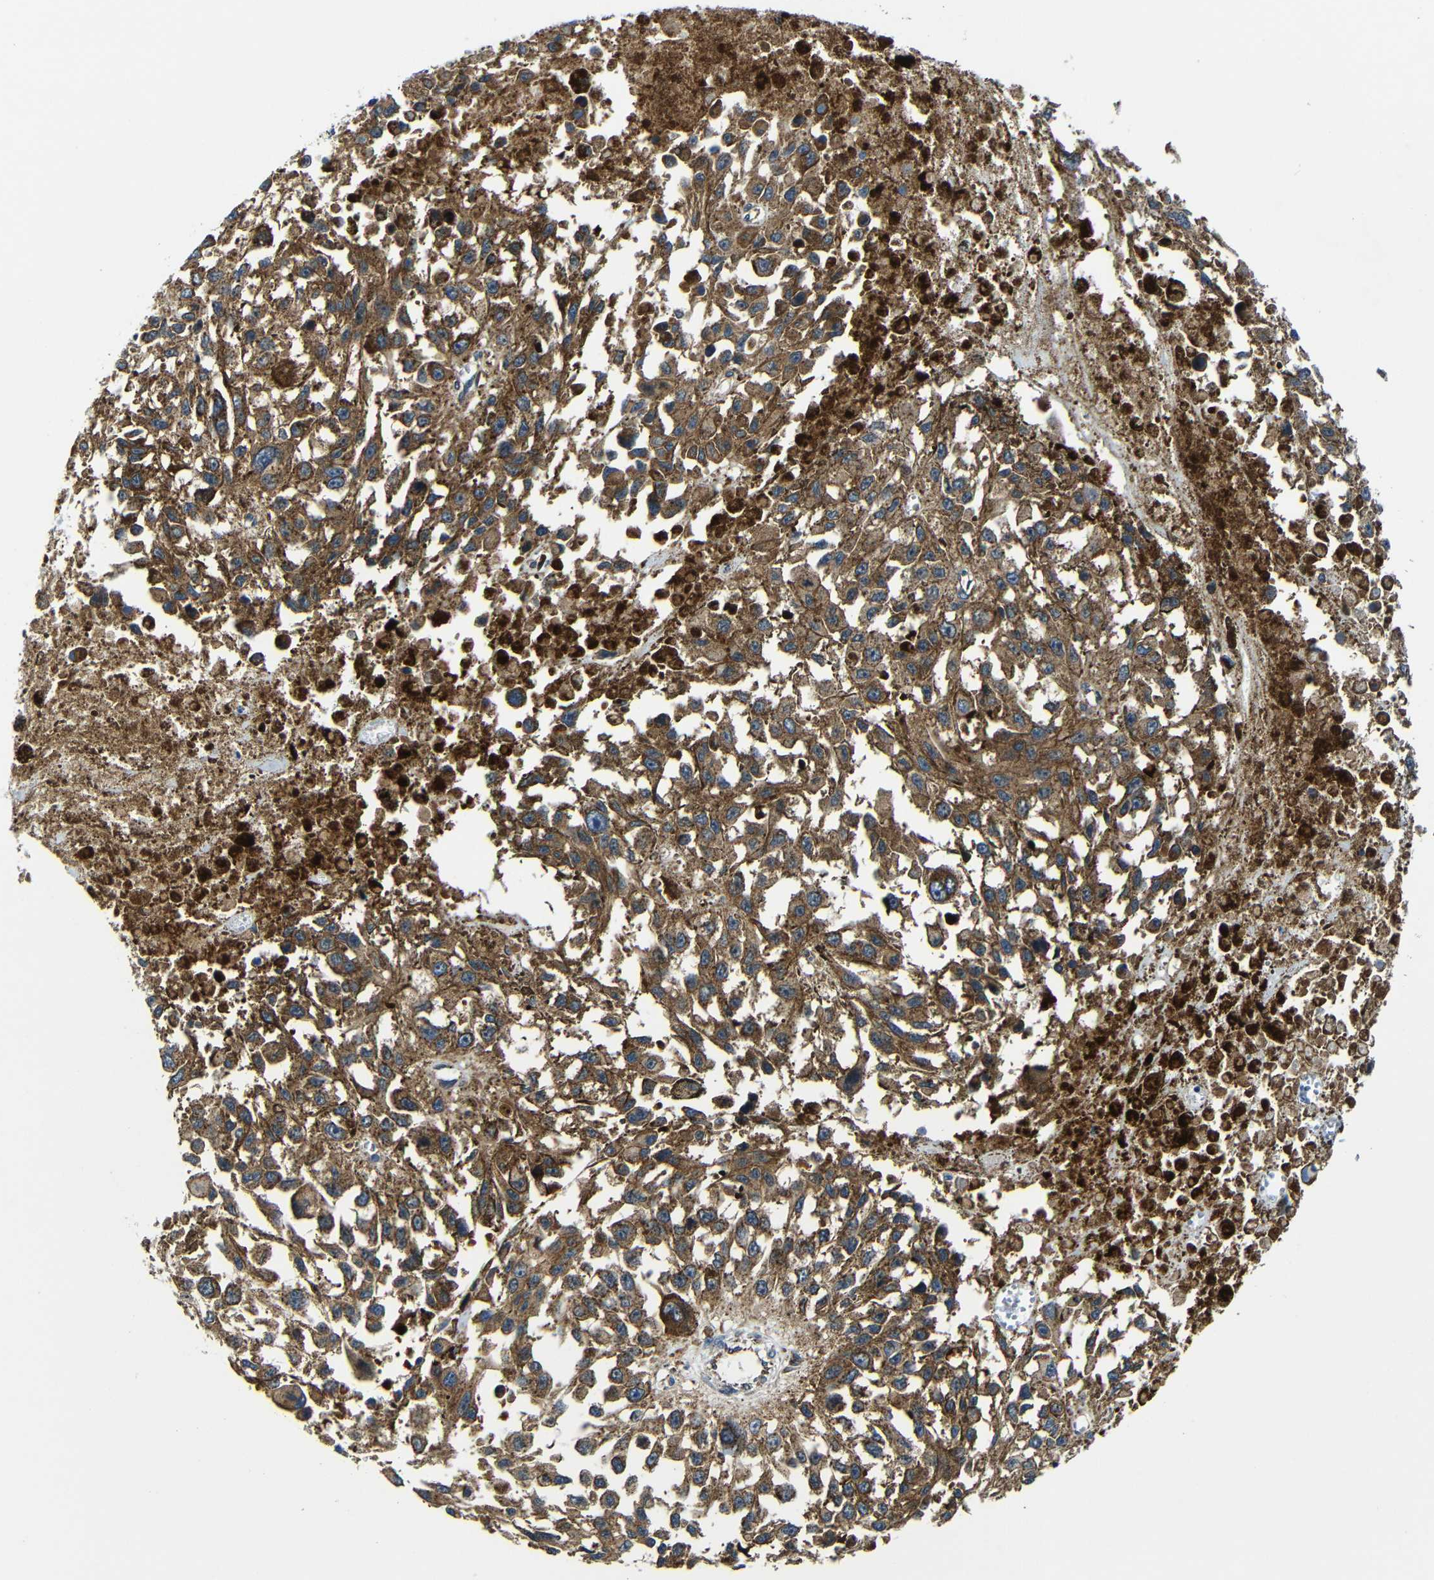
{"staining": {"intensity": "moderate", "quantity": ">75%", "location": "cytoplasmic/membranous"}, "tissue": "melanoma", "cell_type": "Tumor cells", "image_type": "cancer", "snomed": [{"axis": "morphology", "description": "Malignant melanoma, Metastatic site"}, {"axis": "topography", "description": "Lymph node"}], "caption": "Immunohistochemistry staining of malignant melanoma (metastatic site), which shows medium levels of moderate cytoplasmic/membranous positivity in about >75% of tumor cells indicating moderate cytoplasmic/membranous protein staining. The staining was performed using DAB (3,3'-diaminobenzidine) (brown) for protein detection and nuclei were counterstained in hematoxylin (blue).", "gene": "ABCE1", "patient": {"sex": "male", "age": 59}}